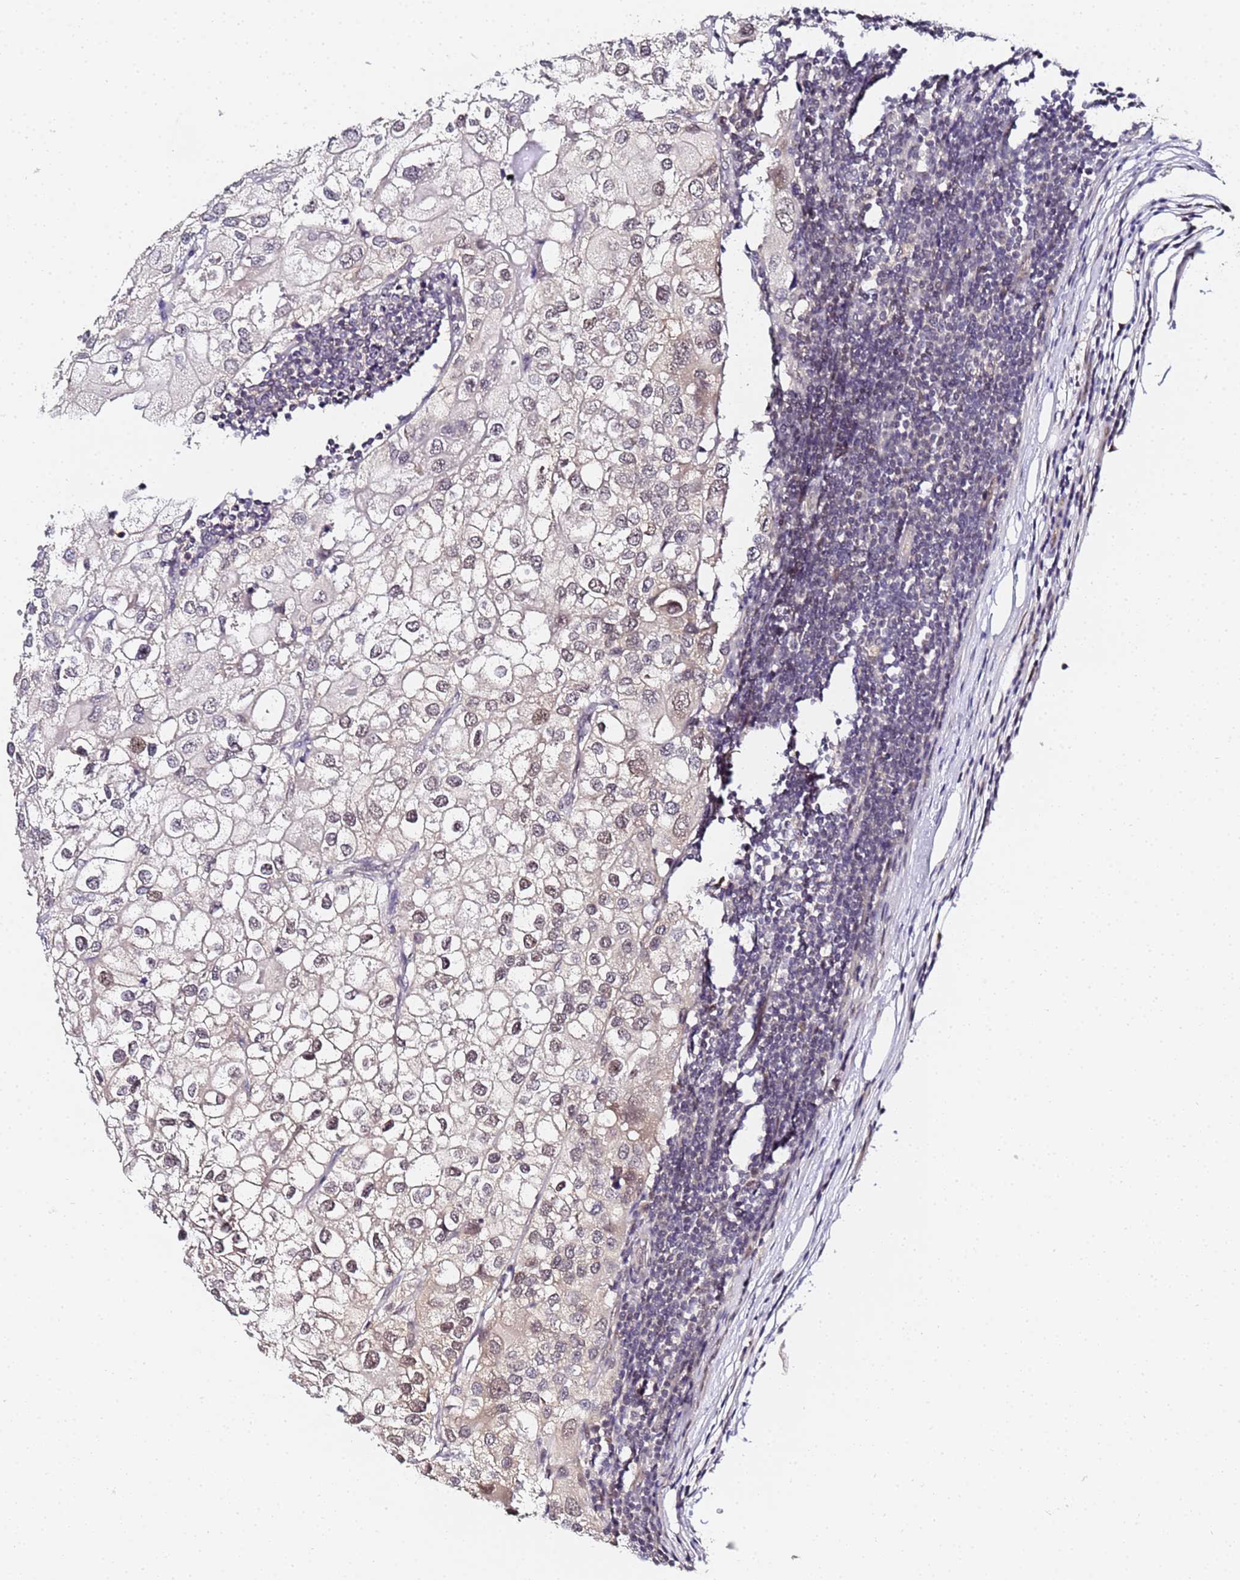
{"staining": {"intensity": "weak", "quantity": "25%-75%", "location": "nuclear"}, "tissue": "urothelial cancer", "cell_type": "Tumor cells", "image_type": "cancer", "snomed": [{"axis": "morphology", "description": "Urothelial carcinoma, High grade"}, {"axis": "topography", "description": "Urinary bladder"}], "caption": "A brown stain labels weak nuclear positivity of a protein in high-grade urothelial carcinoma tumor cells. (brown staining indicates protein expression, while blue staining denotes nuclei).", "gene": "LSM3", "patient": {"sex": "male", "age": 64}}